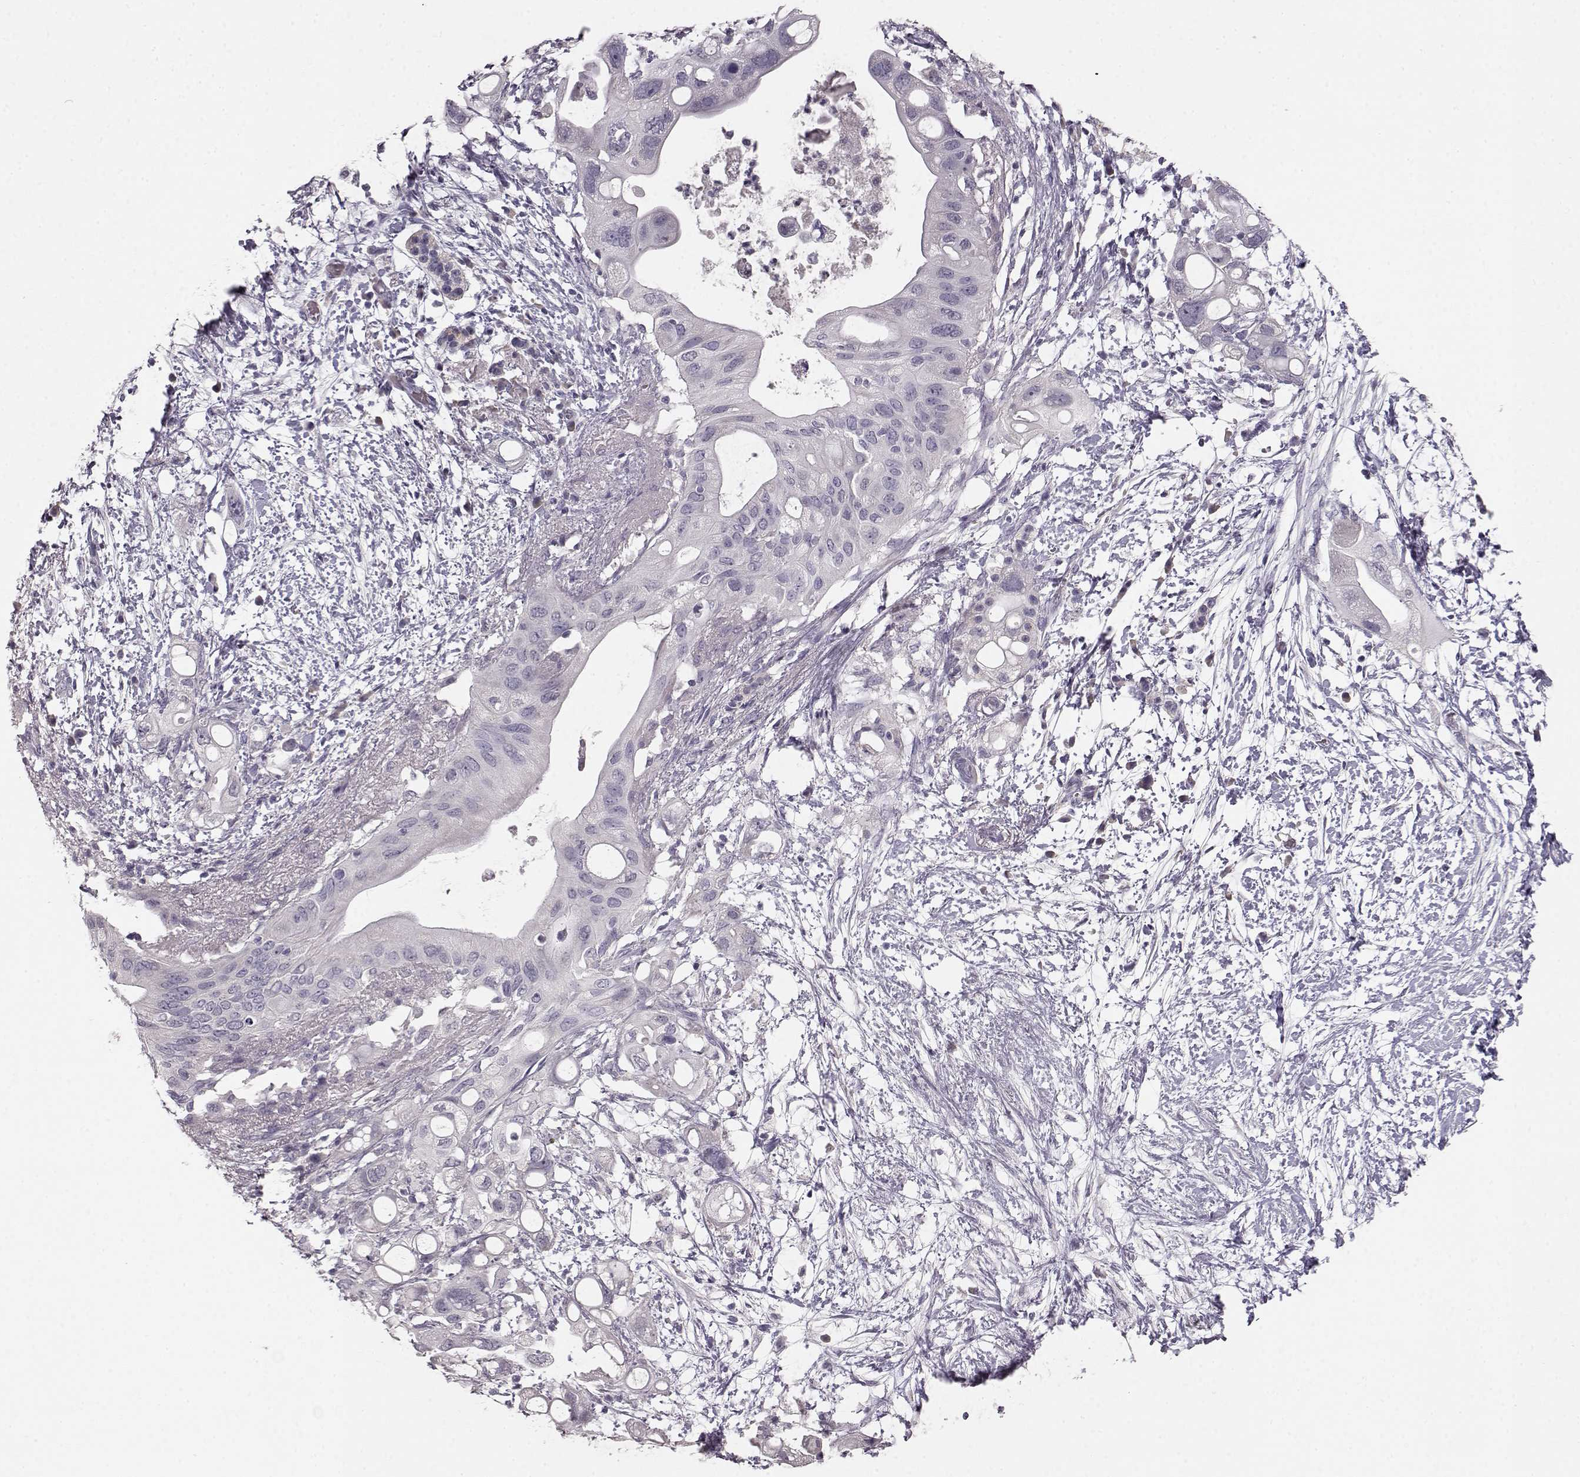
{"staining": {"intensity": "negative", "quantity": "none", "location": "none"}, "tissue": "pancreatic cancer", "cell_type": "Tumor cells", "image_type": "cancer", "snomed": [{"axis": "morphology", "description": "Adenocarcinoma, NOS"}, {"axis": "topography", "description": "Pancreas"}], "caption": "IHC photomicrograph of neoplastic tissue: human adenocarcinoma (pancreatic) stained with DAB (3,3'-diaminobenzidine) displays no significant protein expression in tumor cells.", "gene": "BFSP2", "patient": {"sex": "female", "age": 72}}